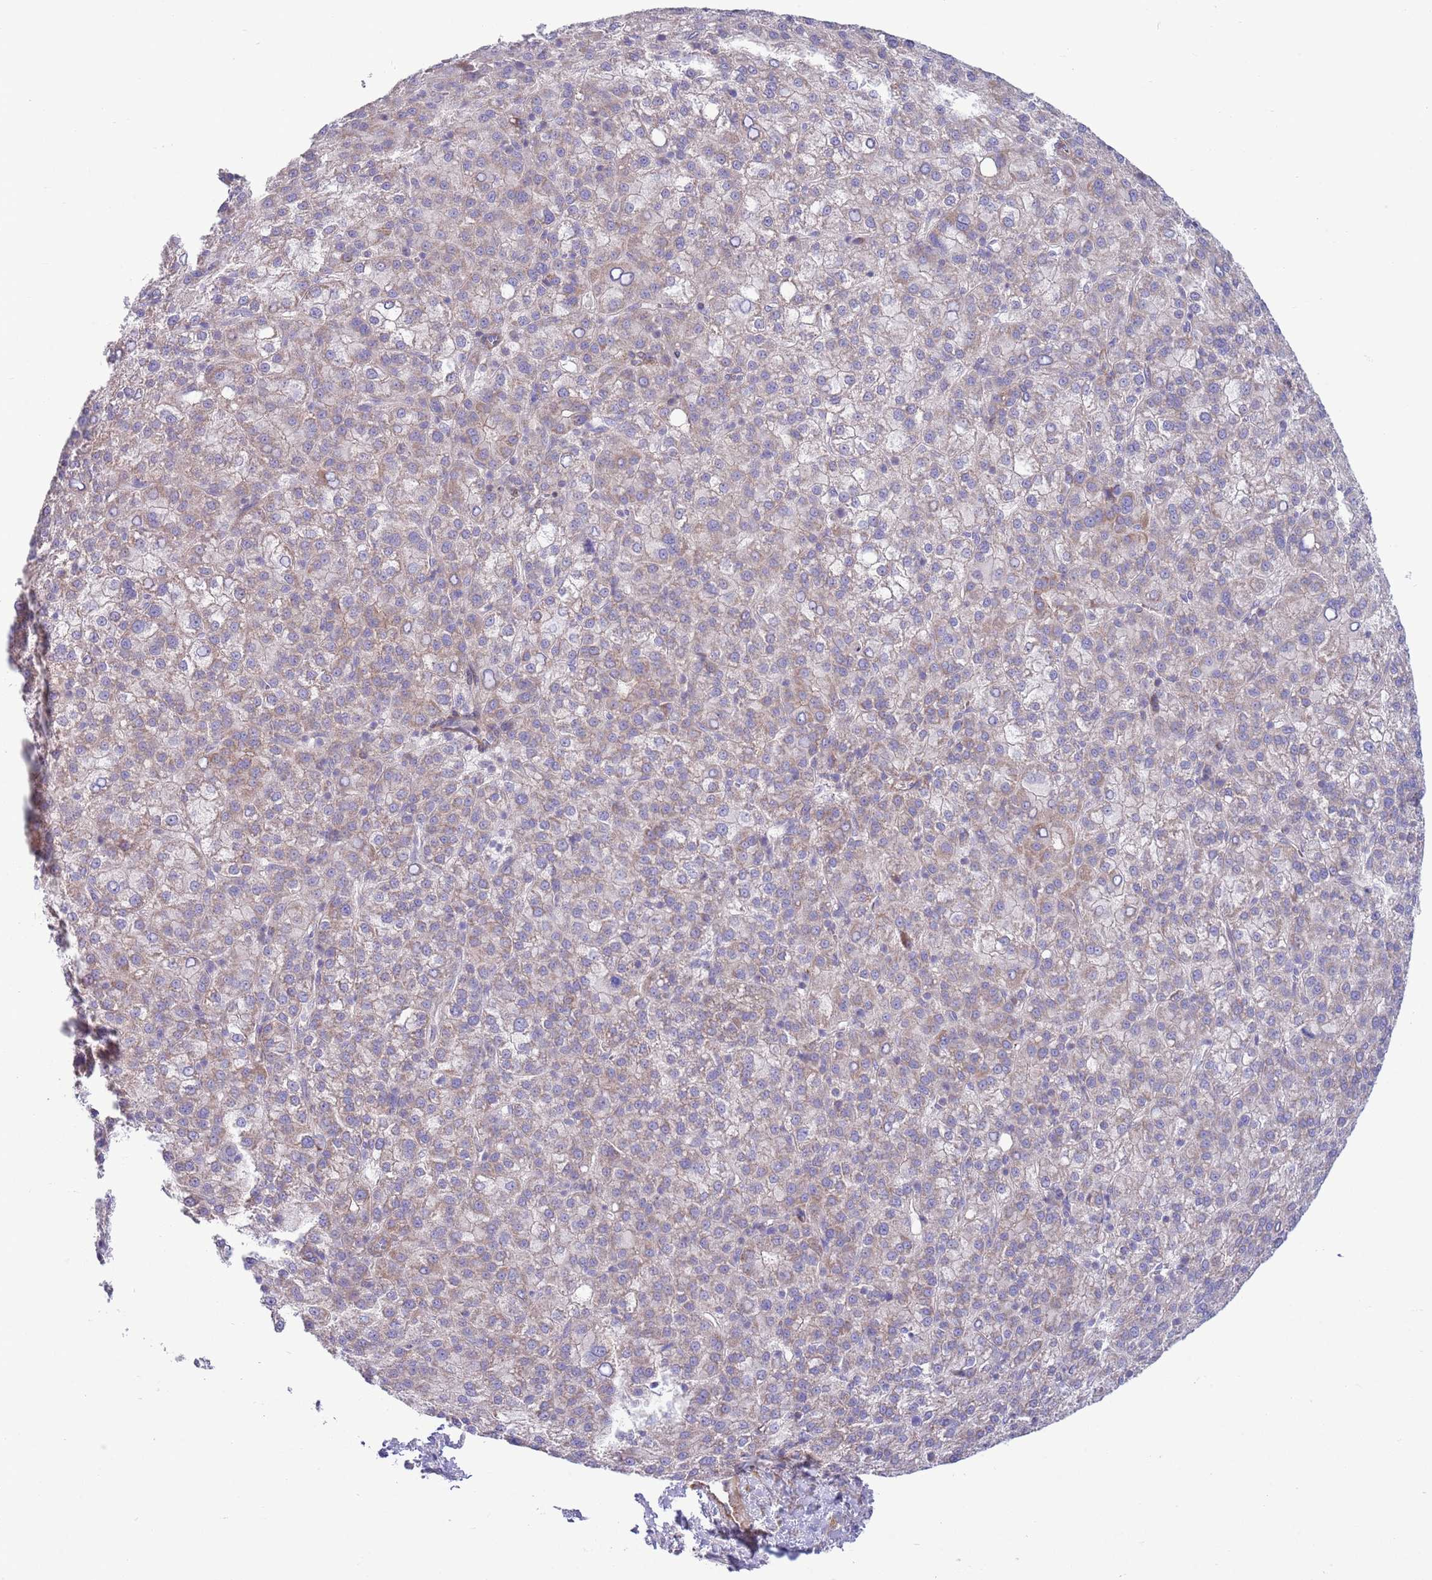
{"staining": {"intensity": "moderate", "quantity": "<25%", "location": "cytoplasmic/membranous"}, "tissue": "liver cancer", "cell_type": "Tumor cells", "image_type": "cancer", "snomed": [{"axis": "morphology", "description": "Carcinoma, Hepatocellular, NOS"}, {"axis": "topography", "description": "Liver"}], "caption": "Tumor cells demonstrate moderate cytoplasmic/membranous positivity in approximately <25% of cells in hepatocellular carcinoma (liver).", "gene": "TOMM5", "patient": {"sex": "female", "age": 58}}